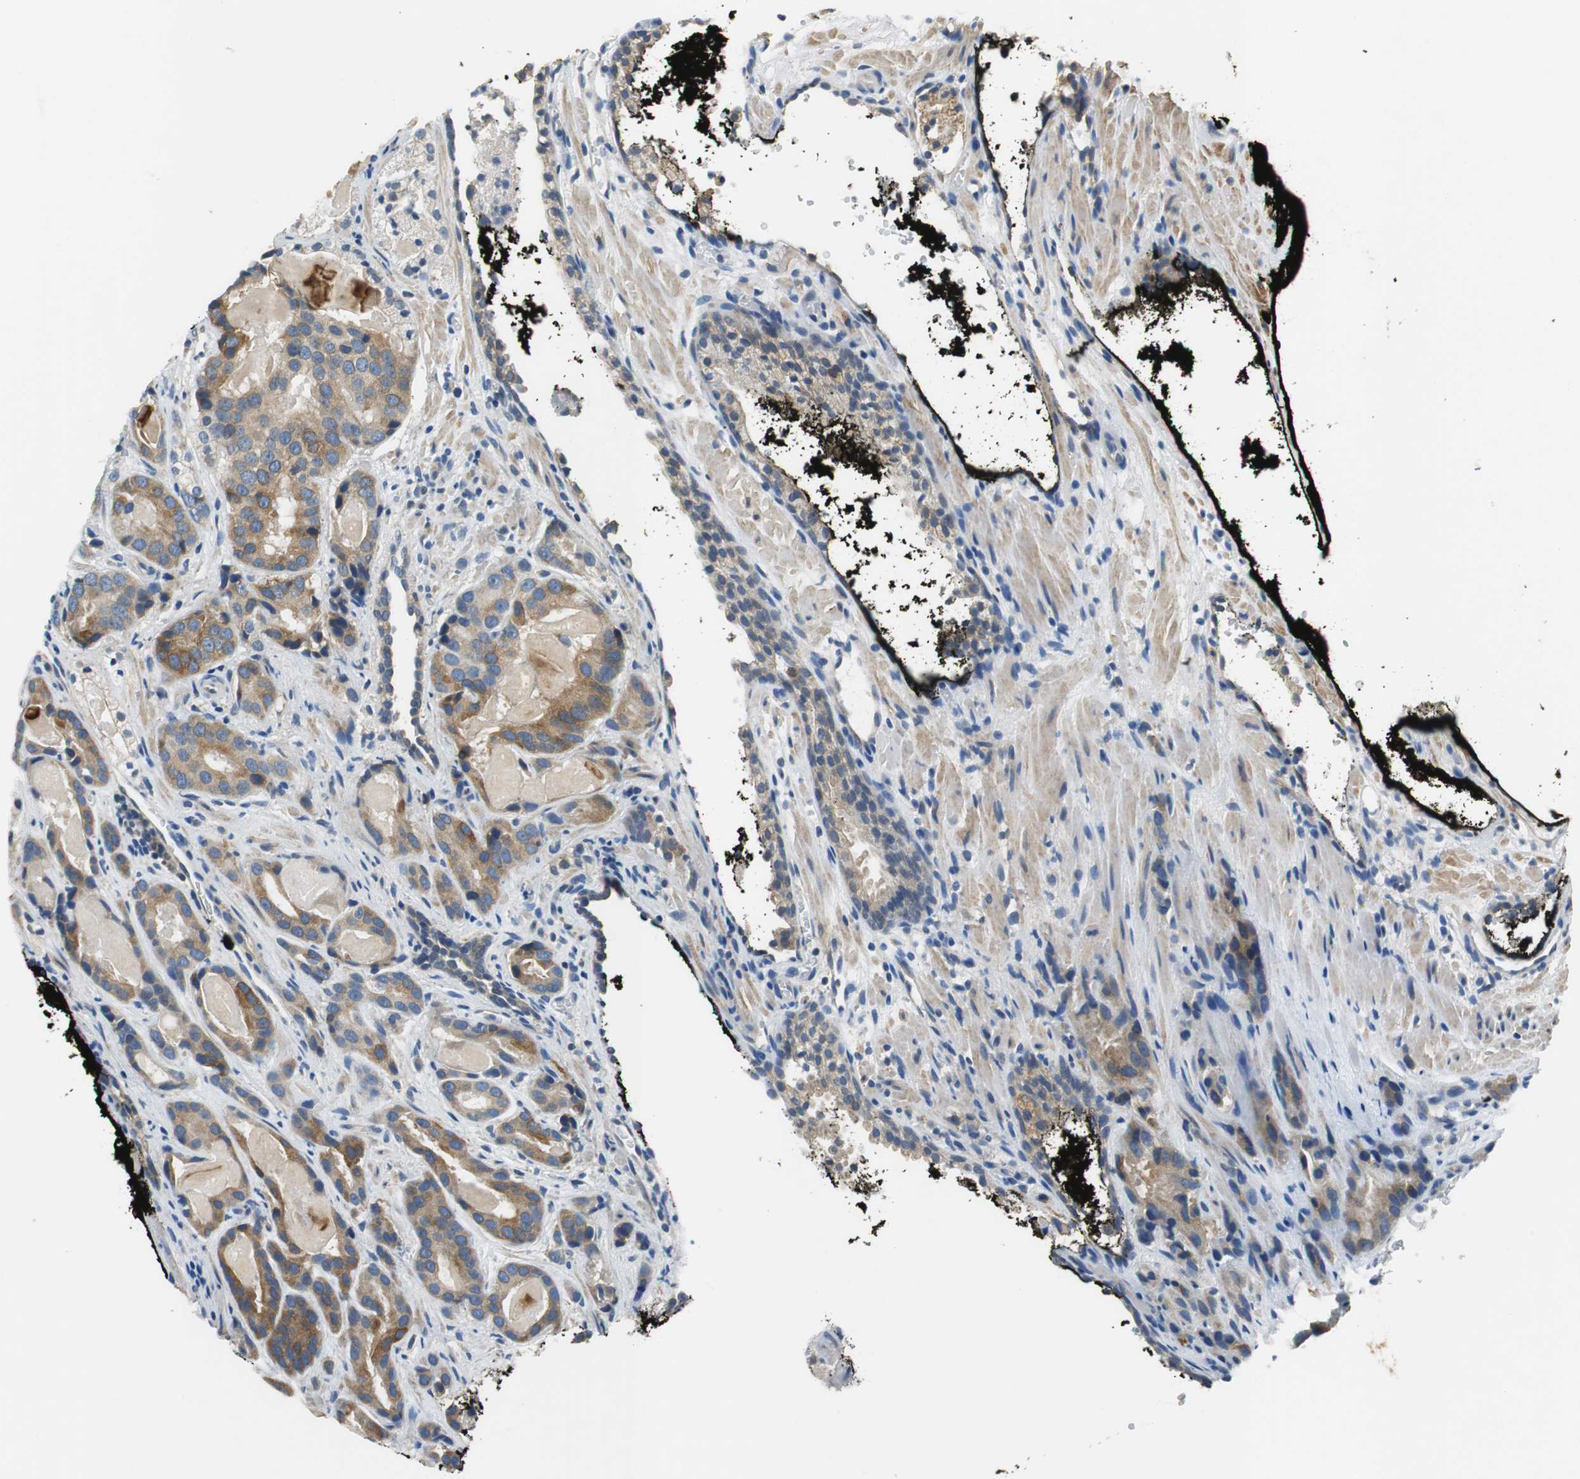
{"staining": {"intensity": "moderate", "quantity": ">75%", "location": "cytoplasmic/membranous"}, "tissue": "prostate cancer", "cell_type": "Tumor cells", "image_type": "cancer", "snomed": [{"axis": "morphology", "description": "Adenocarcinoma, High grade"}, {"axis": "topography", "description": "Prostate"}], "caption": "High-power microscopy captured an immunohistochemistry micrograph of prostate cancer (adenocarcinoma (high-grade)), revealing moderate cytoplasmic/membranous staining in approximately >75% of tumor cells.", "gene": "FADS2", "patient": {"sex": "male", "age": 58}}